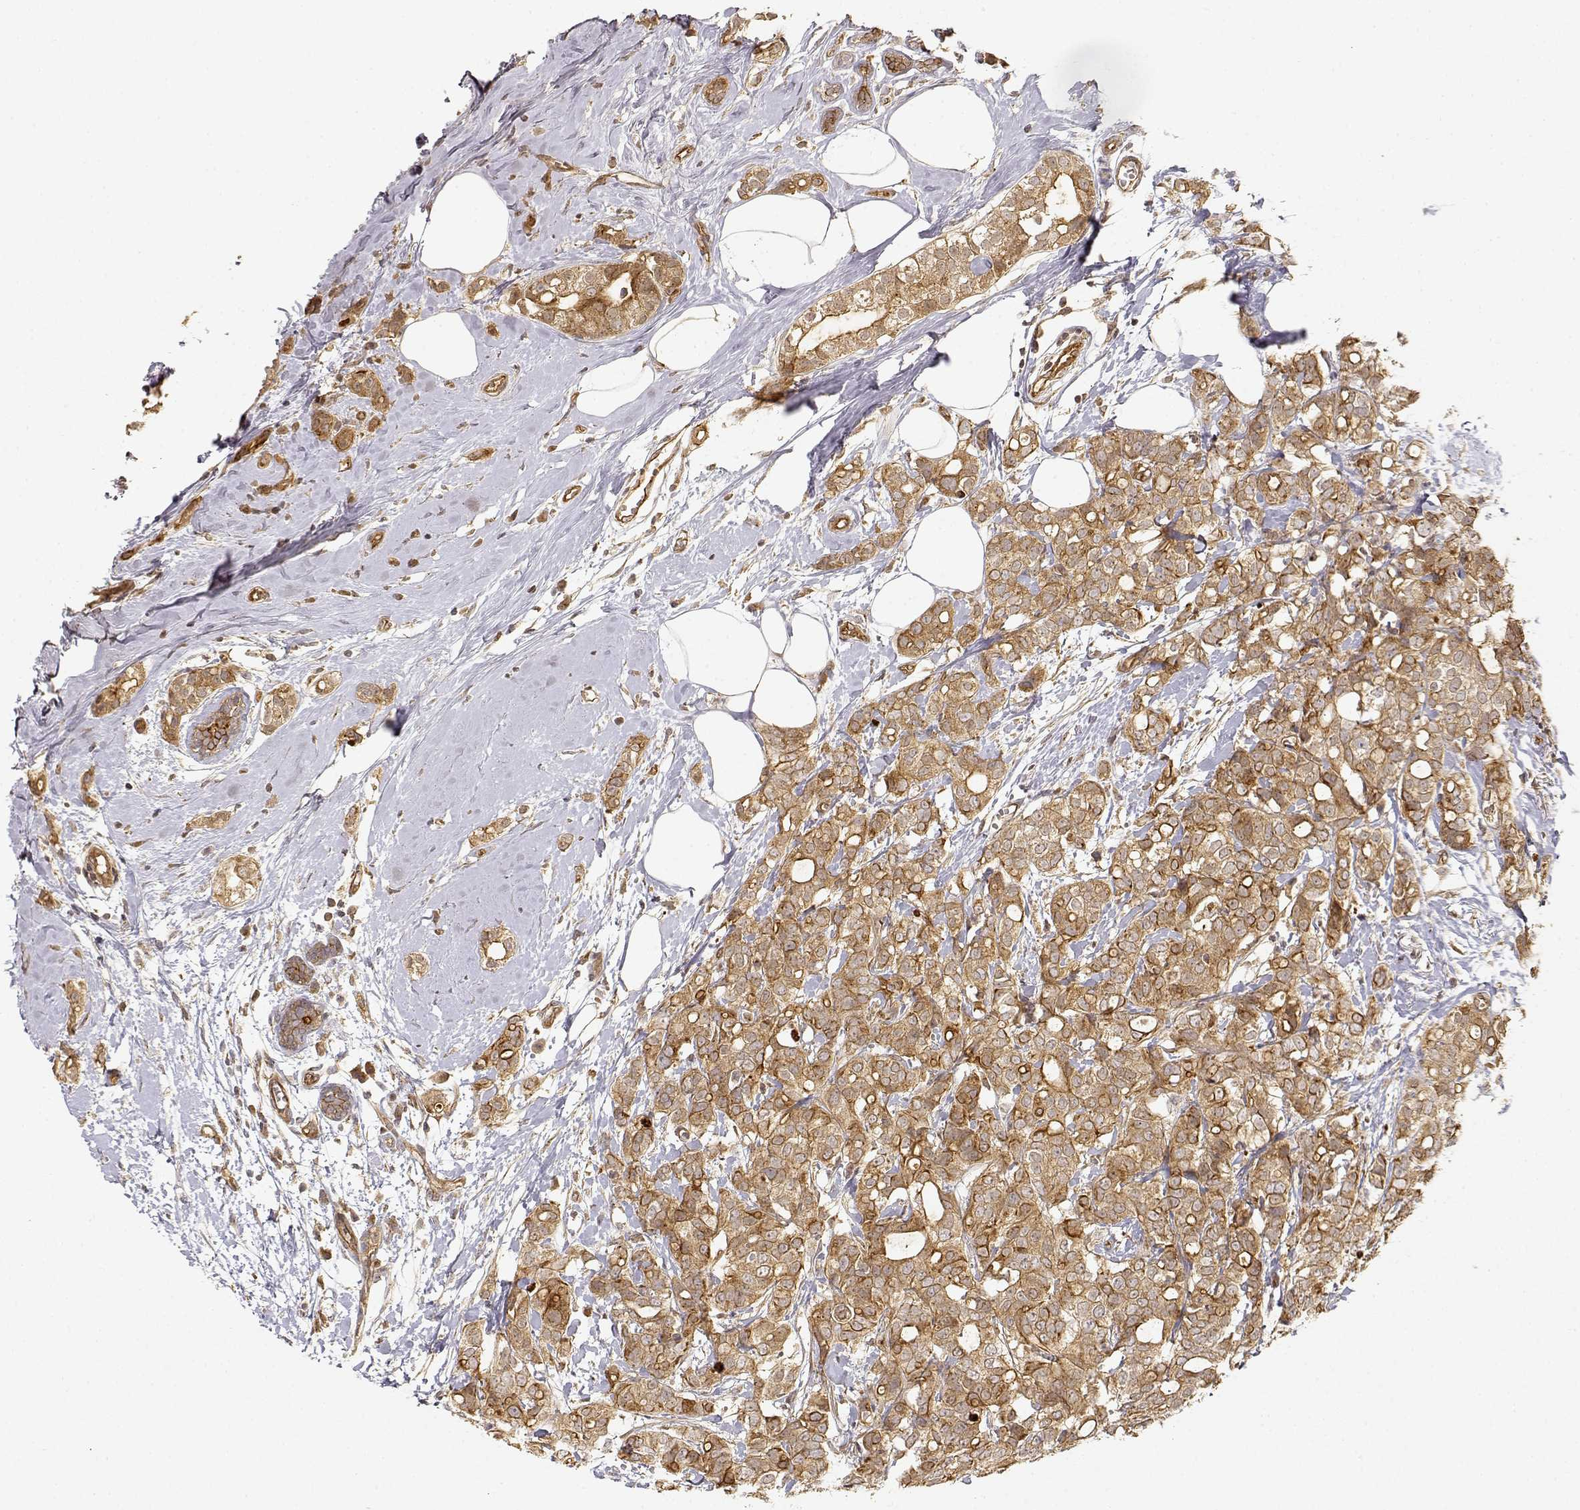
{"staining": {"intensity": "moderate", "quantity": ">75%", "location": "cytoplasmic/membranous"}, "tissue": "breast cancer", "cell_type": "Tumor cells", "image_type": "cancer", "snomed": [{"axis": "morphology", "description": "Duct carcinoma"}, {"axis": "topography", "description": "Breast"}], "caption": "Protein analysis of breast cancer tissue reveals moderate cytoplasmic/membranous expression in about >75% of tumor cells.", "gene": "CDK5RAP2", "patient": {"sex": "female", "age": 40}}